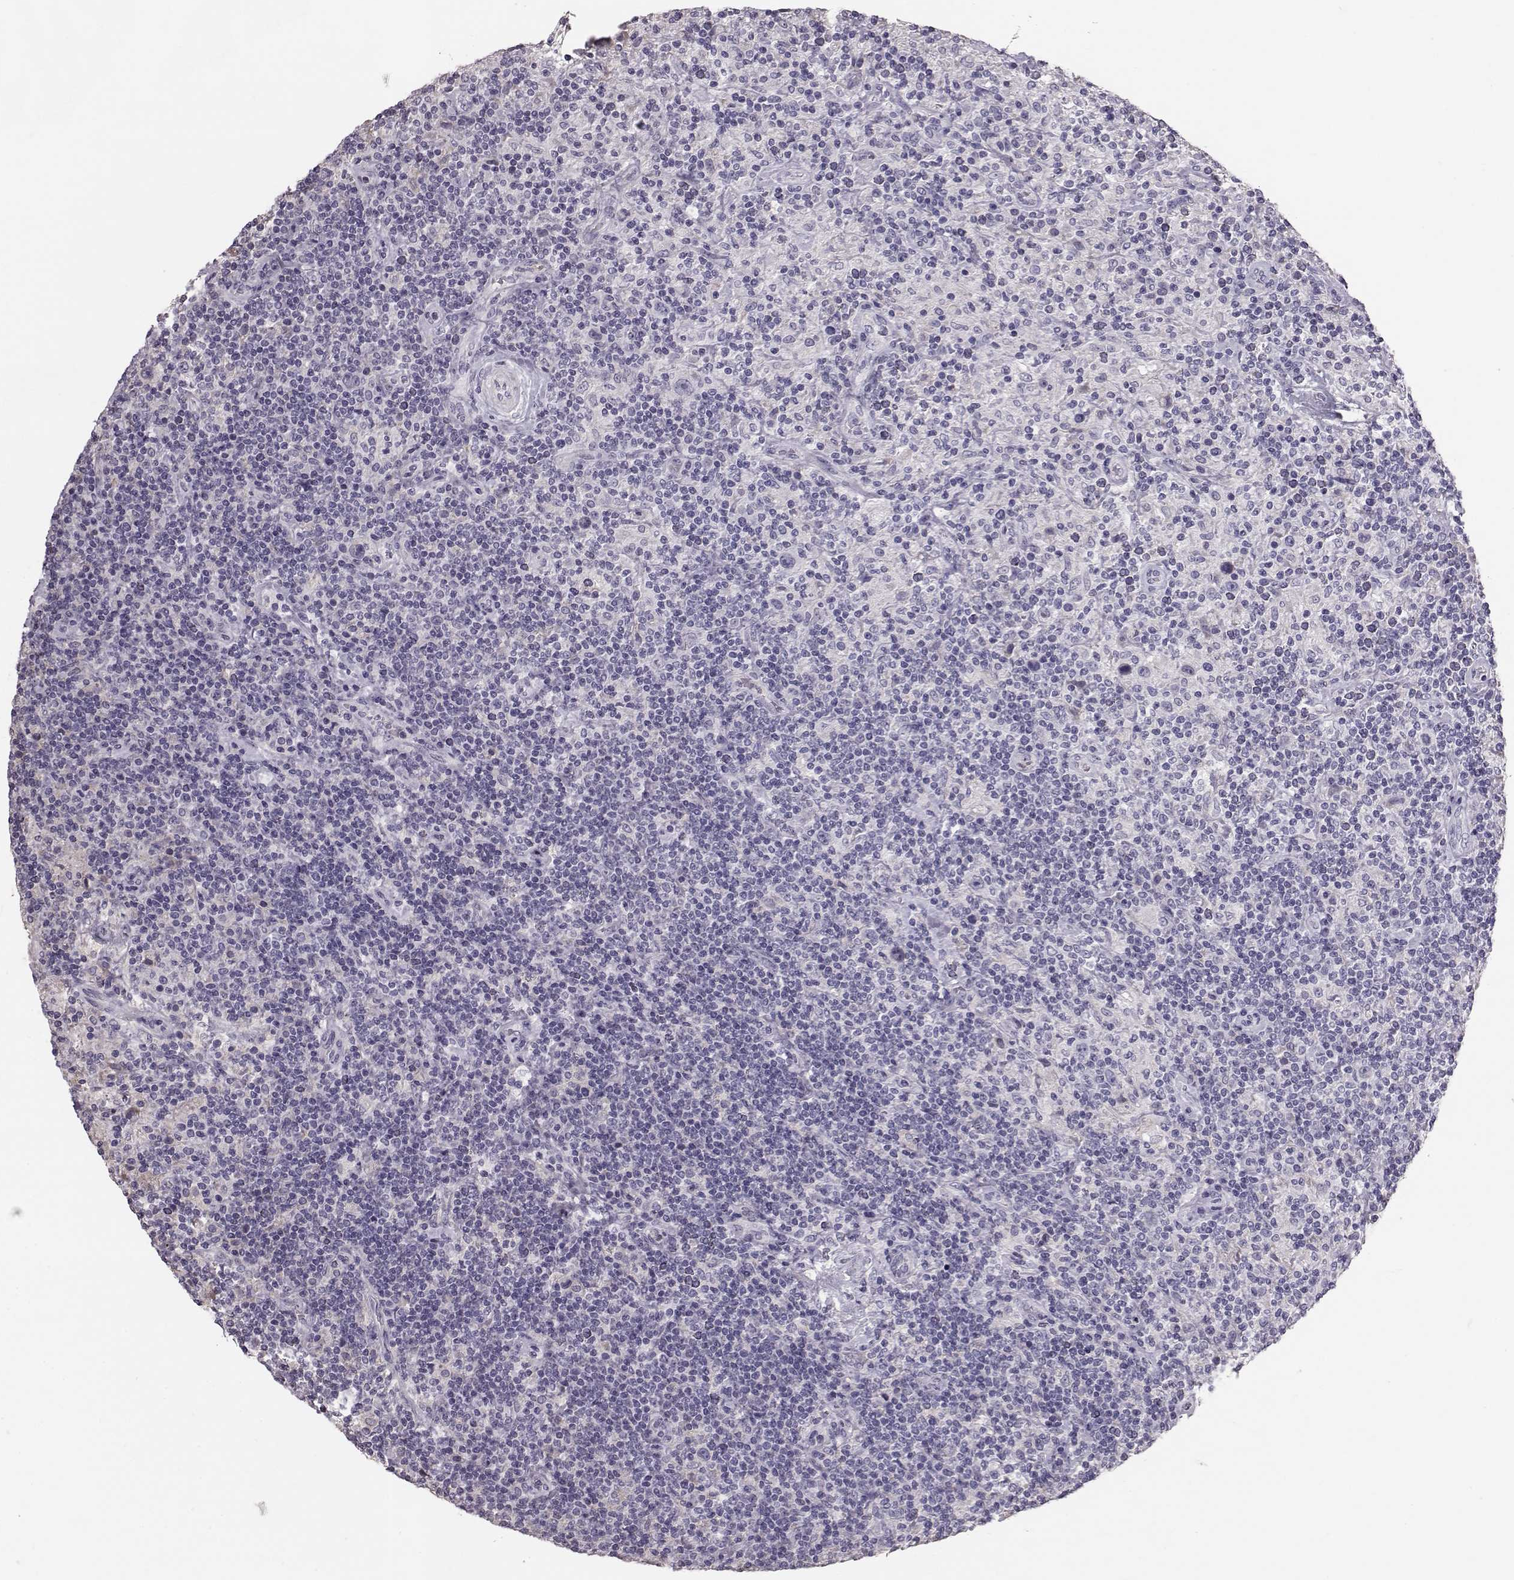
{"staining": {"intensity": "negative", "quantity": "none", "location": "none"}, "tissue": "lymphoma", "cell_type": "Tumor cells", "image_type": "cancer", "snomed": [{"axis": "morphology", "description": "Hodgkin's disease, NOS"}, {"axis": "topography", "description": "Lymph node"}], "caption": "The image reveals no significant expression in tumor cells of Hodgkin's disease. (Immunohistochemistry, brightfield microscopy, high magnification).", "gene": "POU1F1", "patient": {"sex": "male", "age": 70}}